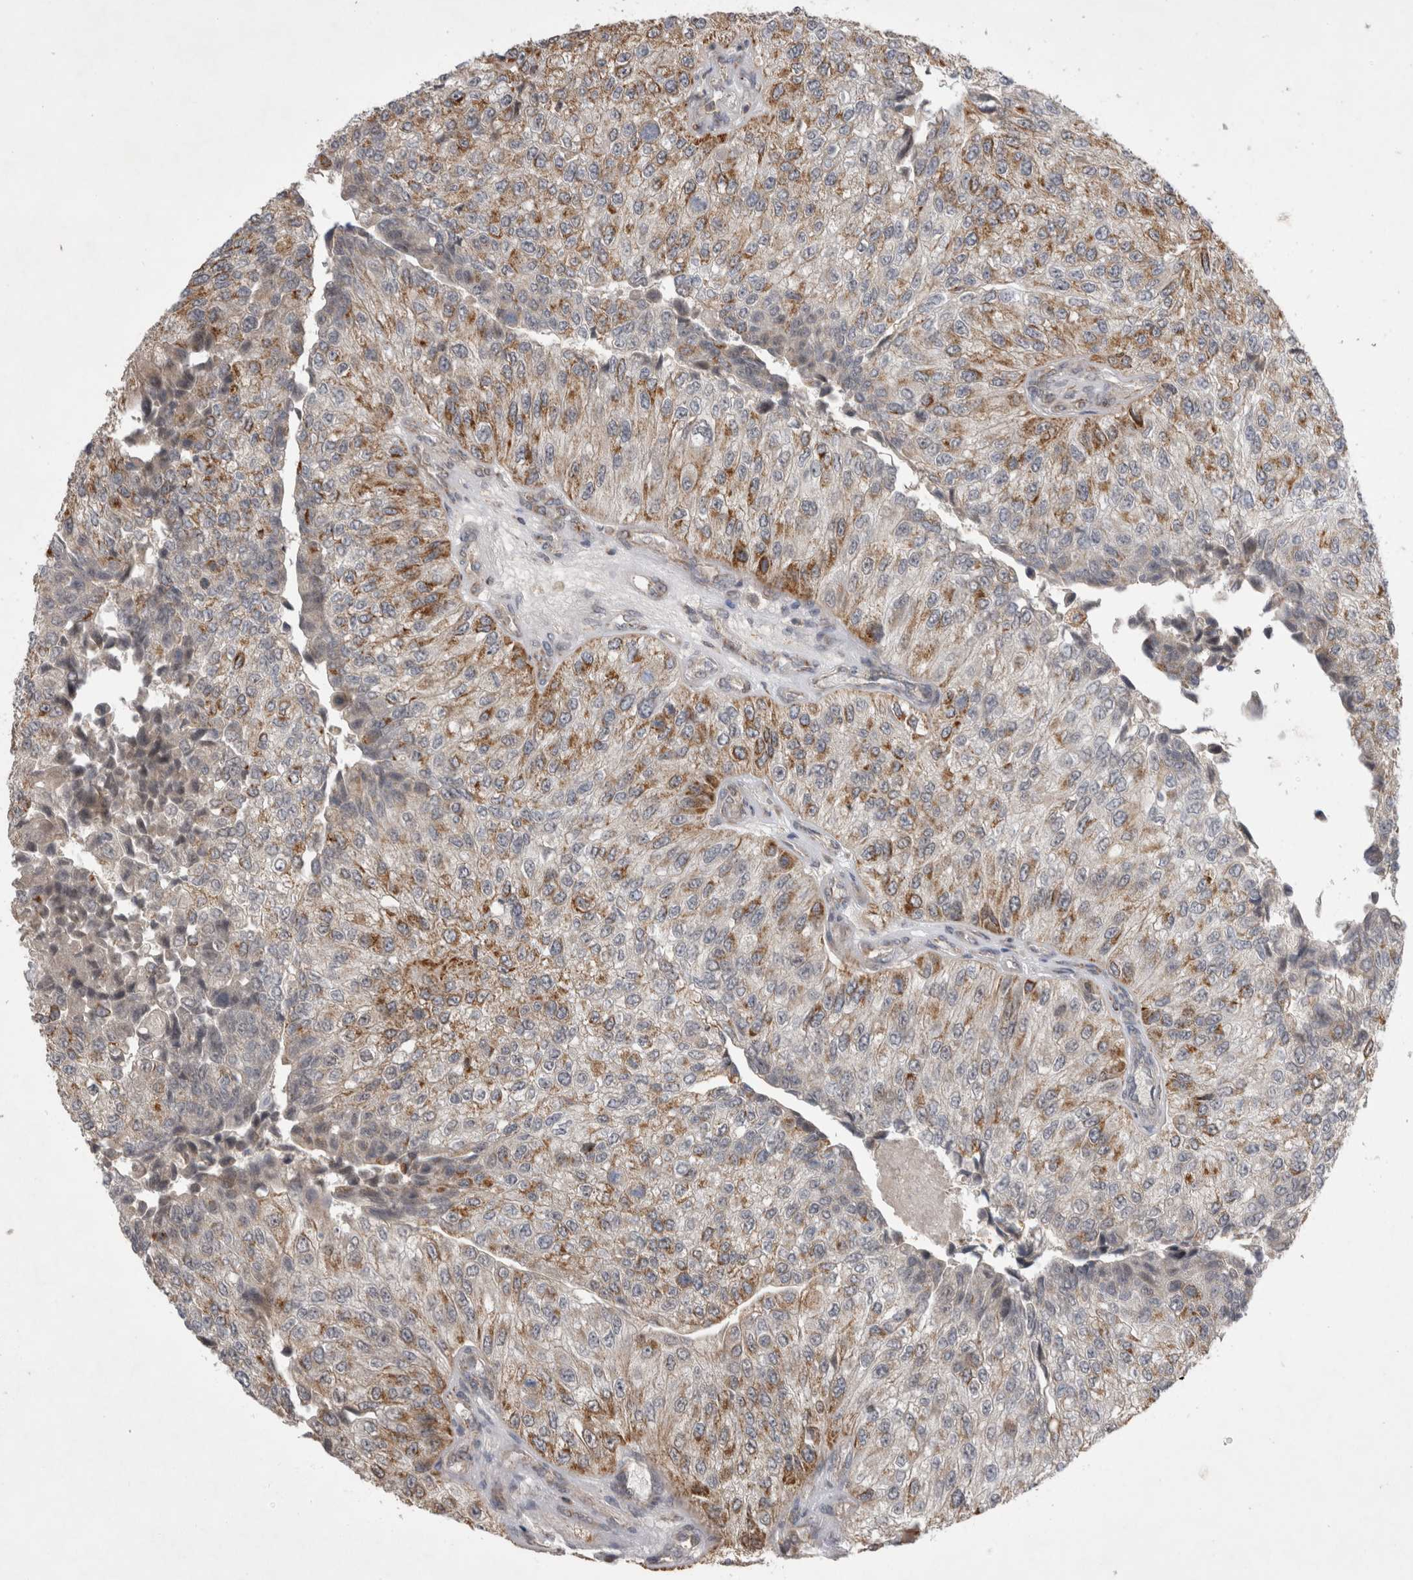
{"staining": {"intensity": "moderate", "quantity": ">75%", "location": "cytoplasmic/membranous"}, "tissue": "urothelial cancer", "cell_type": "Tumor cells", "image_type": "cancer", "snomed": [{"axis": "morphology", "description": "Urothelial carcinoma, High grade"}, {"axis": "topography", "description": "Kidney"}, {"axis": "topography", "description": "Urinary bladder"}], "caption": "High-magnification brightfield microscopy of high-grade urothelial carcinoma stained with DAB (brown) and counterstained with hematoxylin (blue). tumor cells exhibit moderate cytoplasmic/membranous expression is seen in about>75% of cells. (brown staining indicates protein expression, while blue staining denotes nuclei).", "gene": "KCNIP1", "patient": {"sex": "male", "age": 77}}